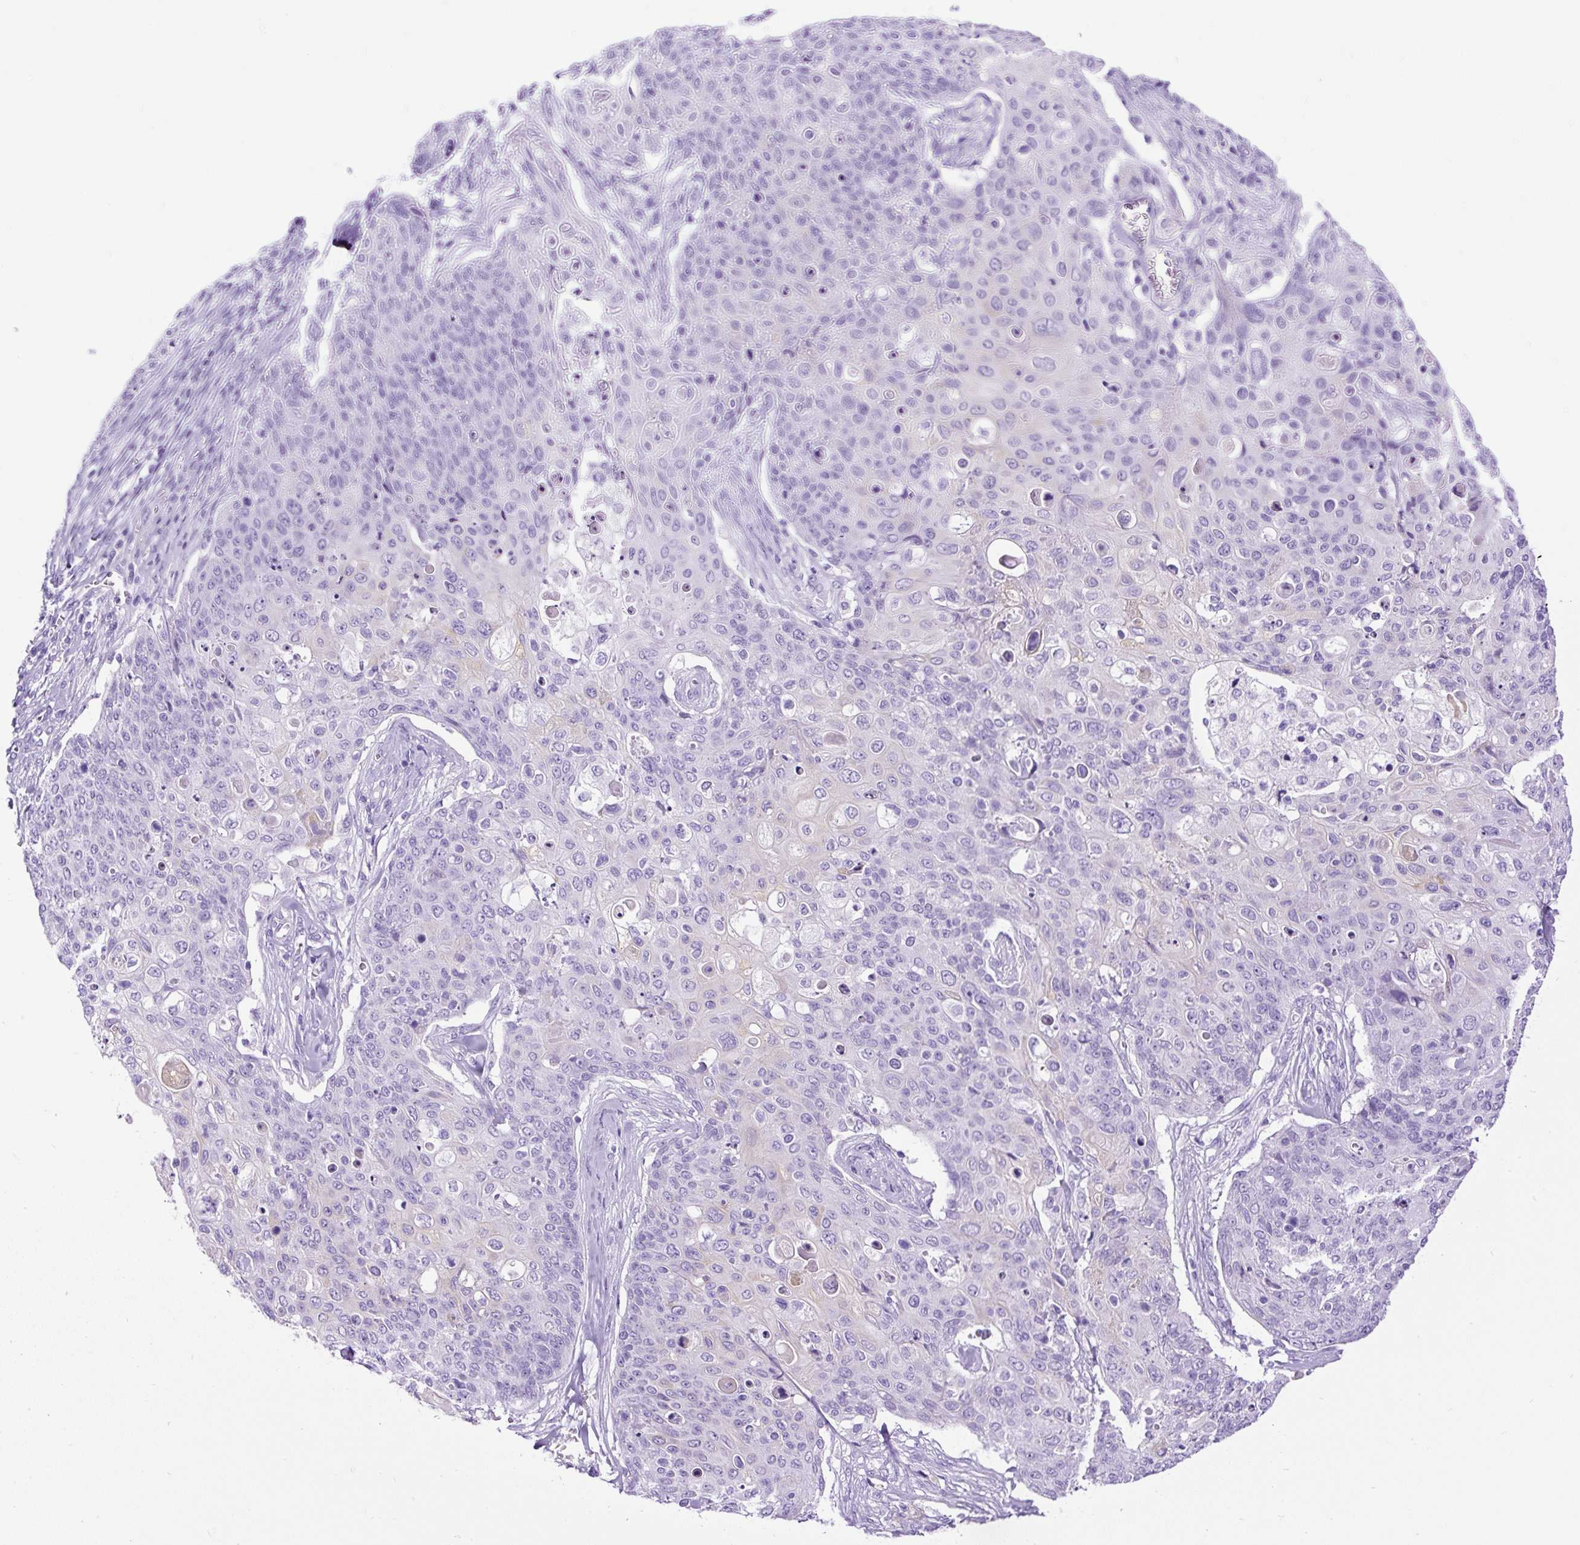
{"staining": {"intensity": "negative", "quantity": "none", "location": "none"}, "tissue": "skin cancer", "cell_type": "Tumor cells", "image_type": "cancer", "snomed": [{"axis": "morphology", "description": "Squamous cell carcinoma, NOS"}, {"axis": "topography", "description": "Skin"}, {"axis": "topography", "description": "Vulva"}], "caption": "A high-resolution histopathology image shows immunohistochemistry (IHC) staining of skin cancer (squamous cell carcinoma), which reveals no significant staining in tumor cells. (DAB IHC visualized using brightfield microscopy, high magnification).", "gene": "PDIA2", "patient": {"sex": "female", "age": 85}}